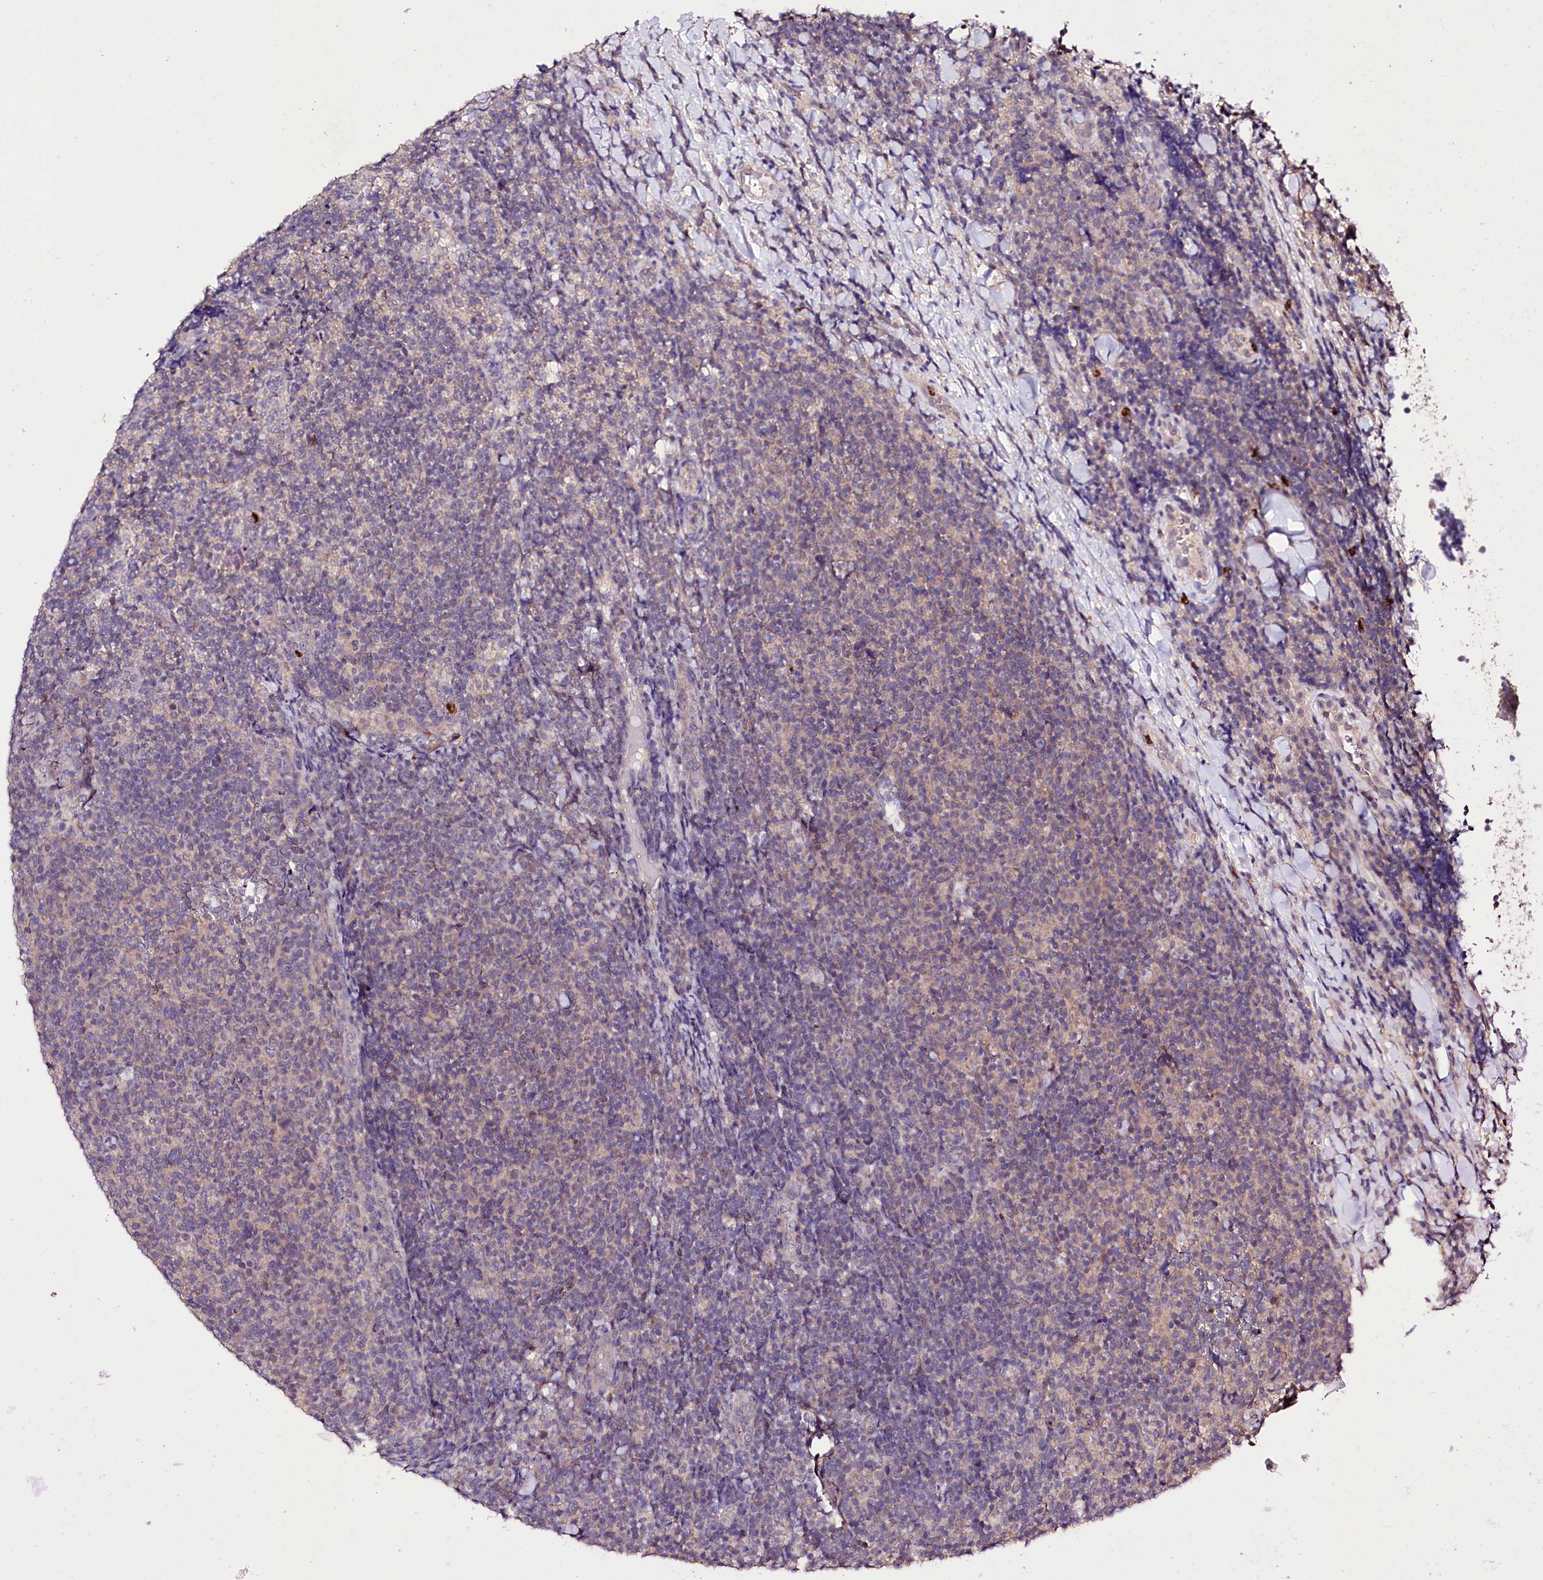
{"staining": {"intensity": "negative", "quantity": "none", "location": "none"}, "tissue": "lymphoma", "cell_type": "Tumor cells", "image_type": "cancer", "snomed": [{"axis": "morphology", "description": "Malignant lymphoma, non-Hodgkin's type, Low grade"}, {"axis": "topography", "description": "Lymph node"}], "caption": "Tumor cells show no significant staining in malignant lymphoma, non-Hodgkin's type (low-grade). Brightfield microscopy of immunohistochemistry (IHC) stained with DAB (3,3'-diaminobenzidine) (brown) and hematoxylin (blue), captured at high magnification.", "gene": "KLRB1", "patient": {"sex": "male", "age": 66}}